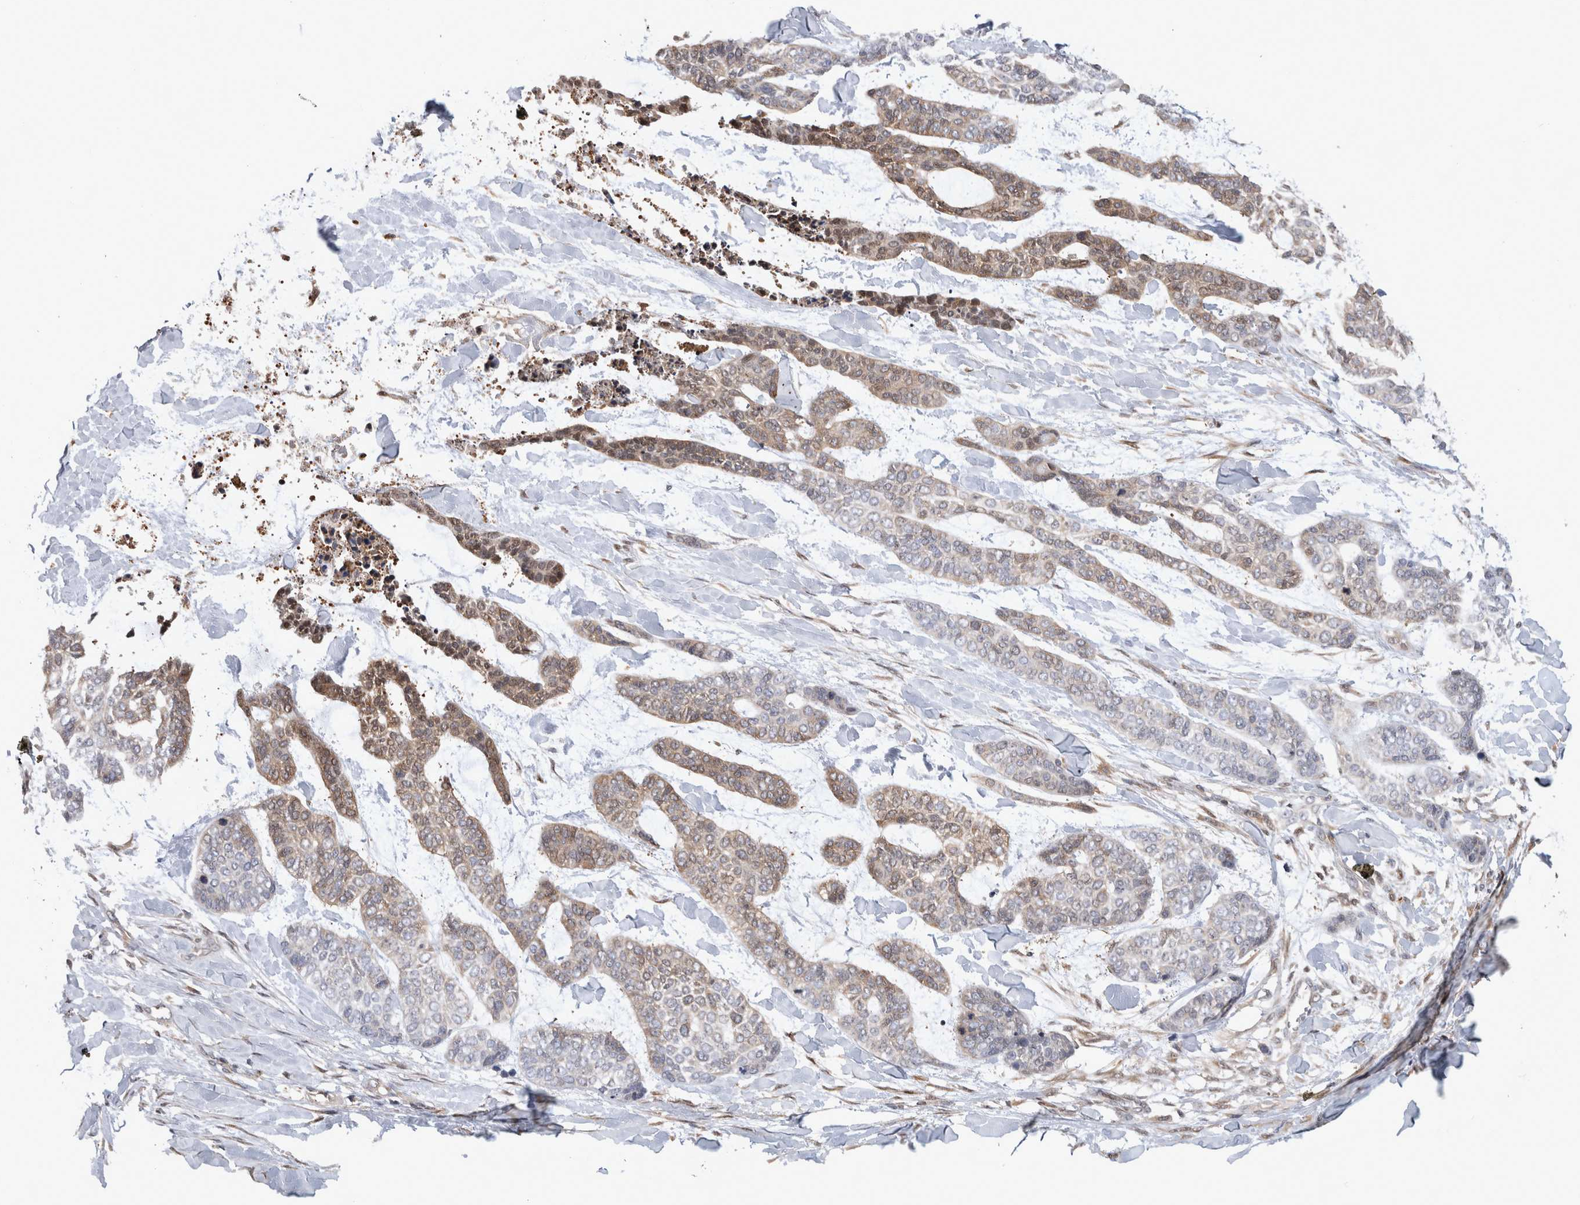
{"staining": {"intensity": "moderate", "quantity": "25%-75%", "location": "cytoplasmic/membranous,nuclear"}, "tissue": "skin cancer", "cell_type": "Tumor cells", "image_type": "cancer", "snomed": [{"axis": "morphology", "description": "Basal cell carcinoma"}, {"axis": "topography", "description": "Skin"}], "caption": "Immunohistochemical staining of skin cancer (basal cell carcinoma) exhibits moderate cytoplasmic/membranous and nuclear protein staining in approximately 25%-75% of tumor cells.", "gene": "ASTN2", "patient": {"sex": "female", "age": 64}}